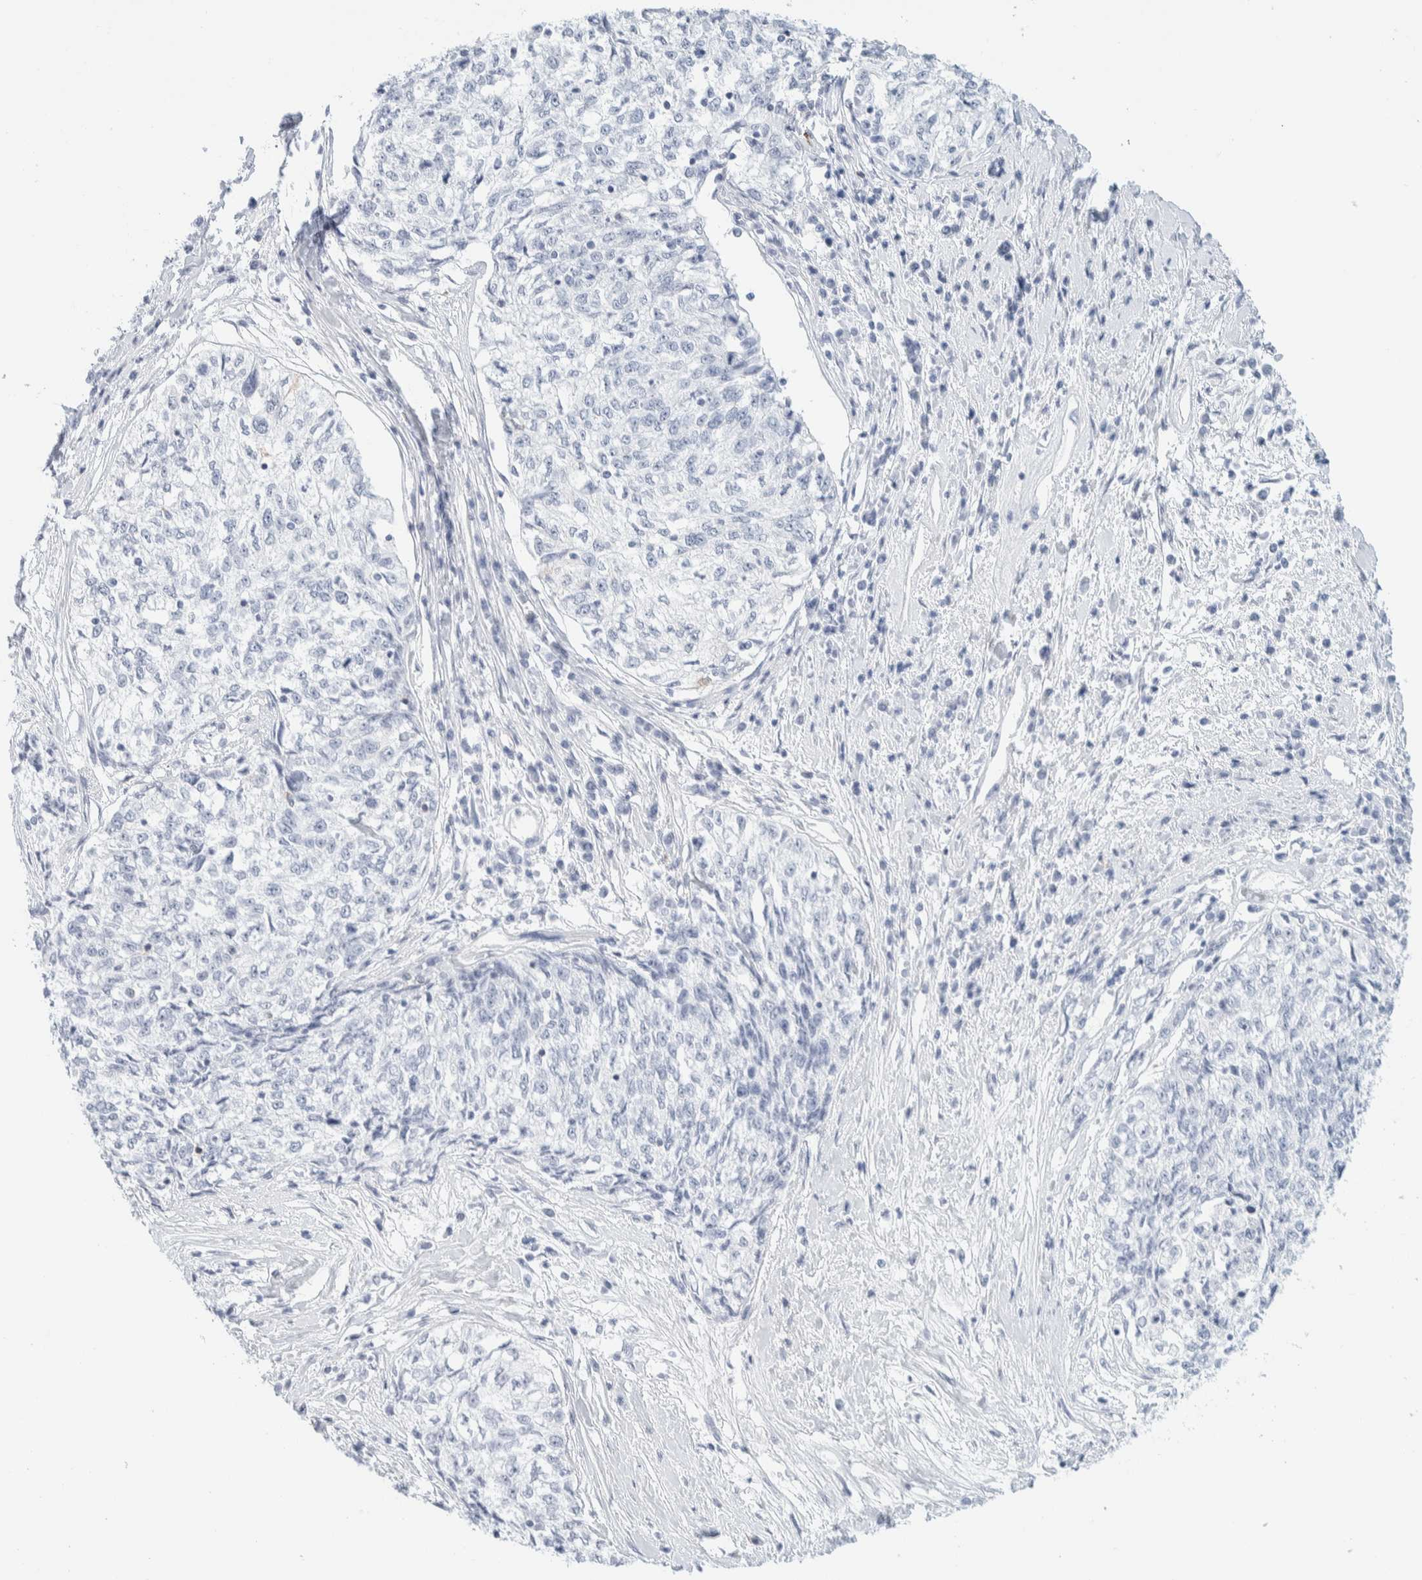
{"staining": {"intensity": "negative", "quantity": "none", "location": "none"}, "tissue": "cervical cancer", "cell_type": "Tumor cells", "image_type": "cancer", "snomed": [{"axis": "morphology", "description": "Squamous cell carcinoma, NOS"}, {"axis": "topography", "description": "Cervix"}], "caption": "Cervical squamous cell carcinoma stained for a protein using immunohistochemistry (IHC) displays no expression tumor cells.", "gene": "ATCAY", "patient": {"sex": "female", "age": 57}}